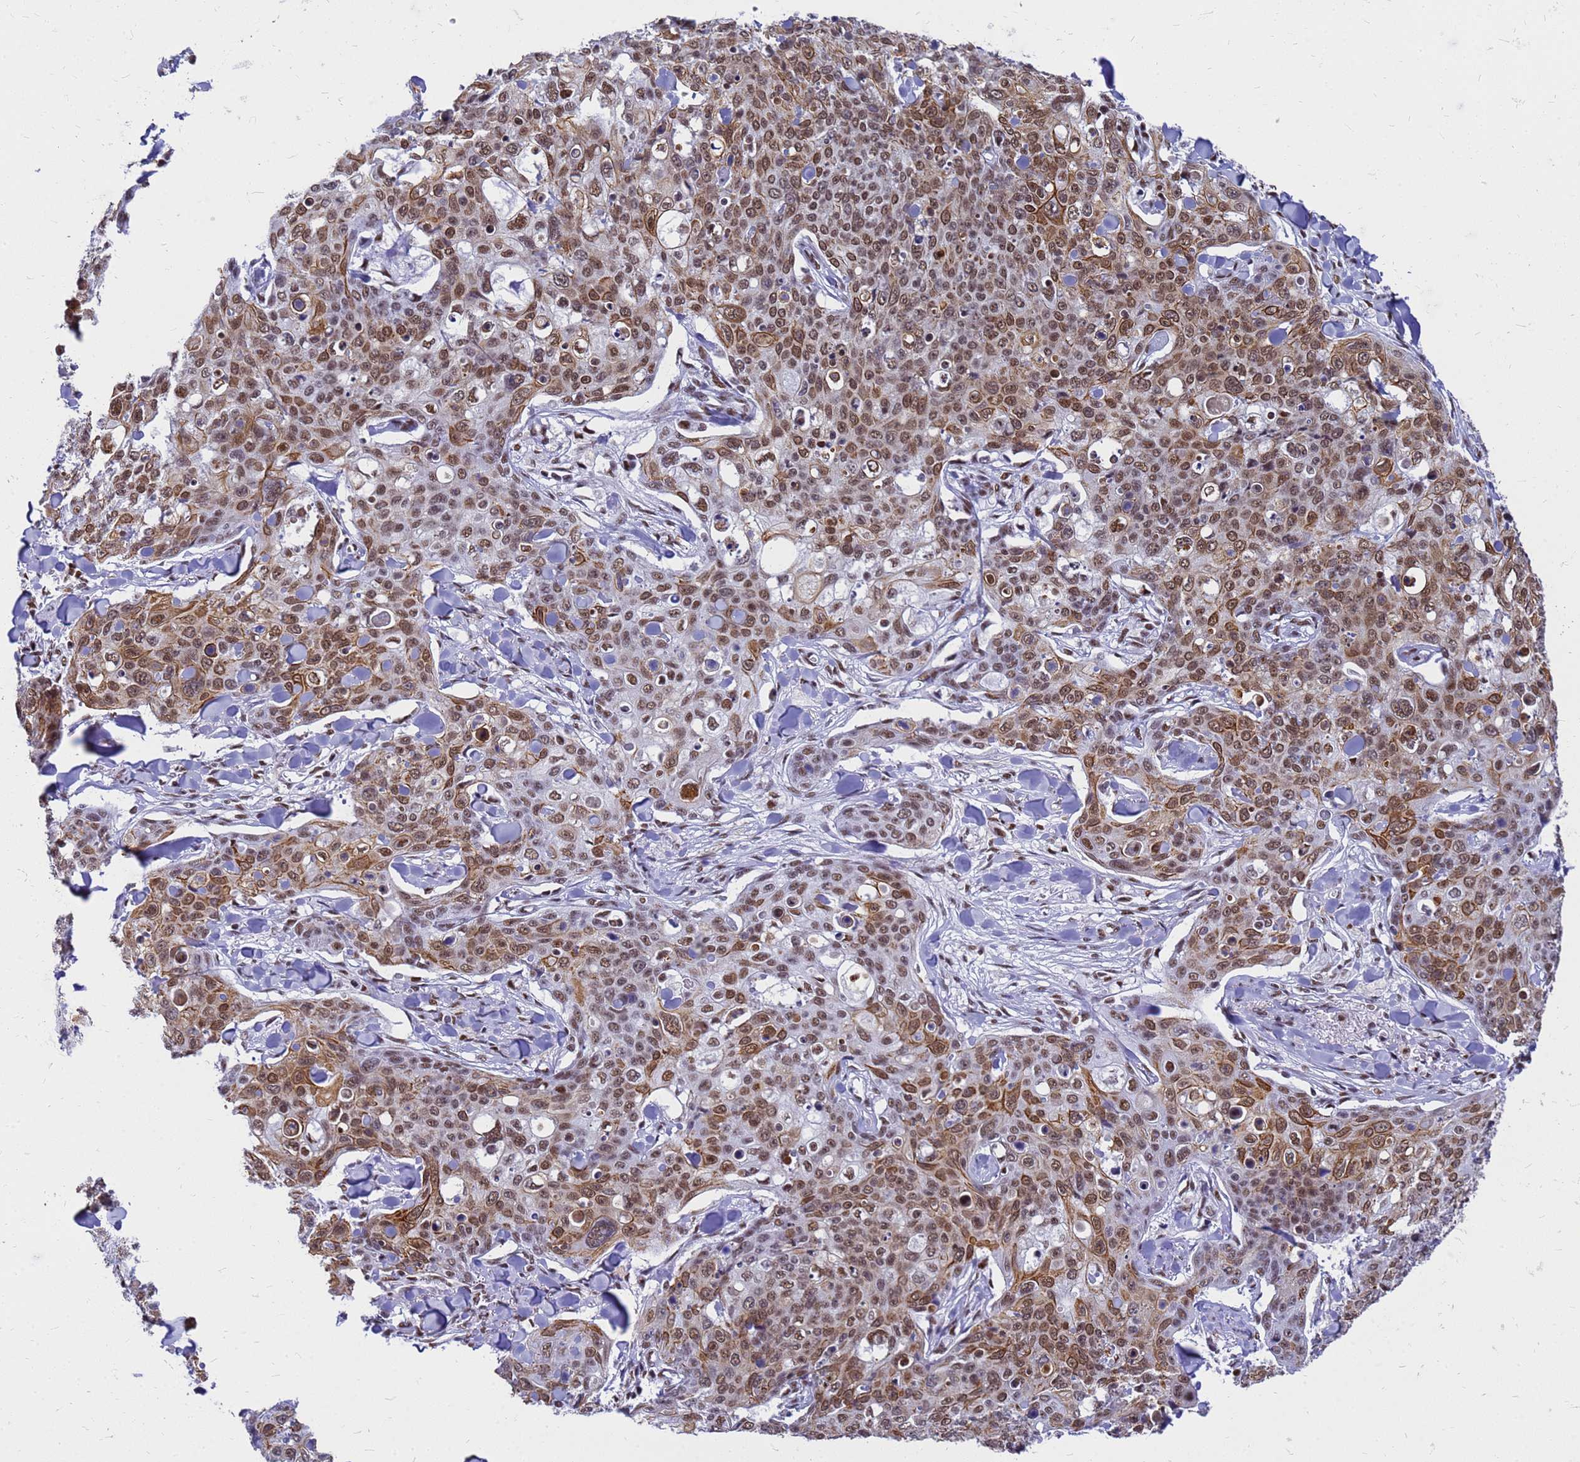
{"staining": {"intensity": "moderate", "quantity": ">75%", "location": "cytoplasmic/membranous,nuclear"}, "tissue": "skin cancer", "cell_type": "Tumor cells", "image_type": "cancer", "snomed": [{"axis": "morphology", "description": "Squamous cell carcinoma, NOS"}, {"axis": "topography", "description": "Skin"}, {"axis": "topography", "description": "Vulva"}], "caption": "IHC of skin cancer exhibits medium levels of moderate cytoplasmic/membranous and nuclear staining in about >75% of tumor cells. (DAB (3,3'-diaminobenzidine) IHC, brown staining for protein, blue staining for nuclei).", "gene": "SART3", "patient": {"sex": "female", "age": 85}}